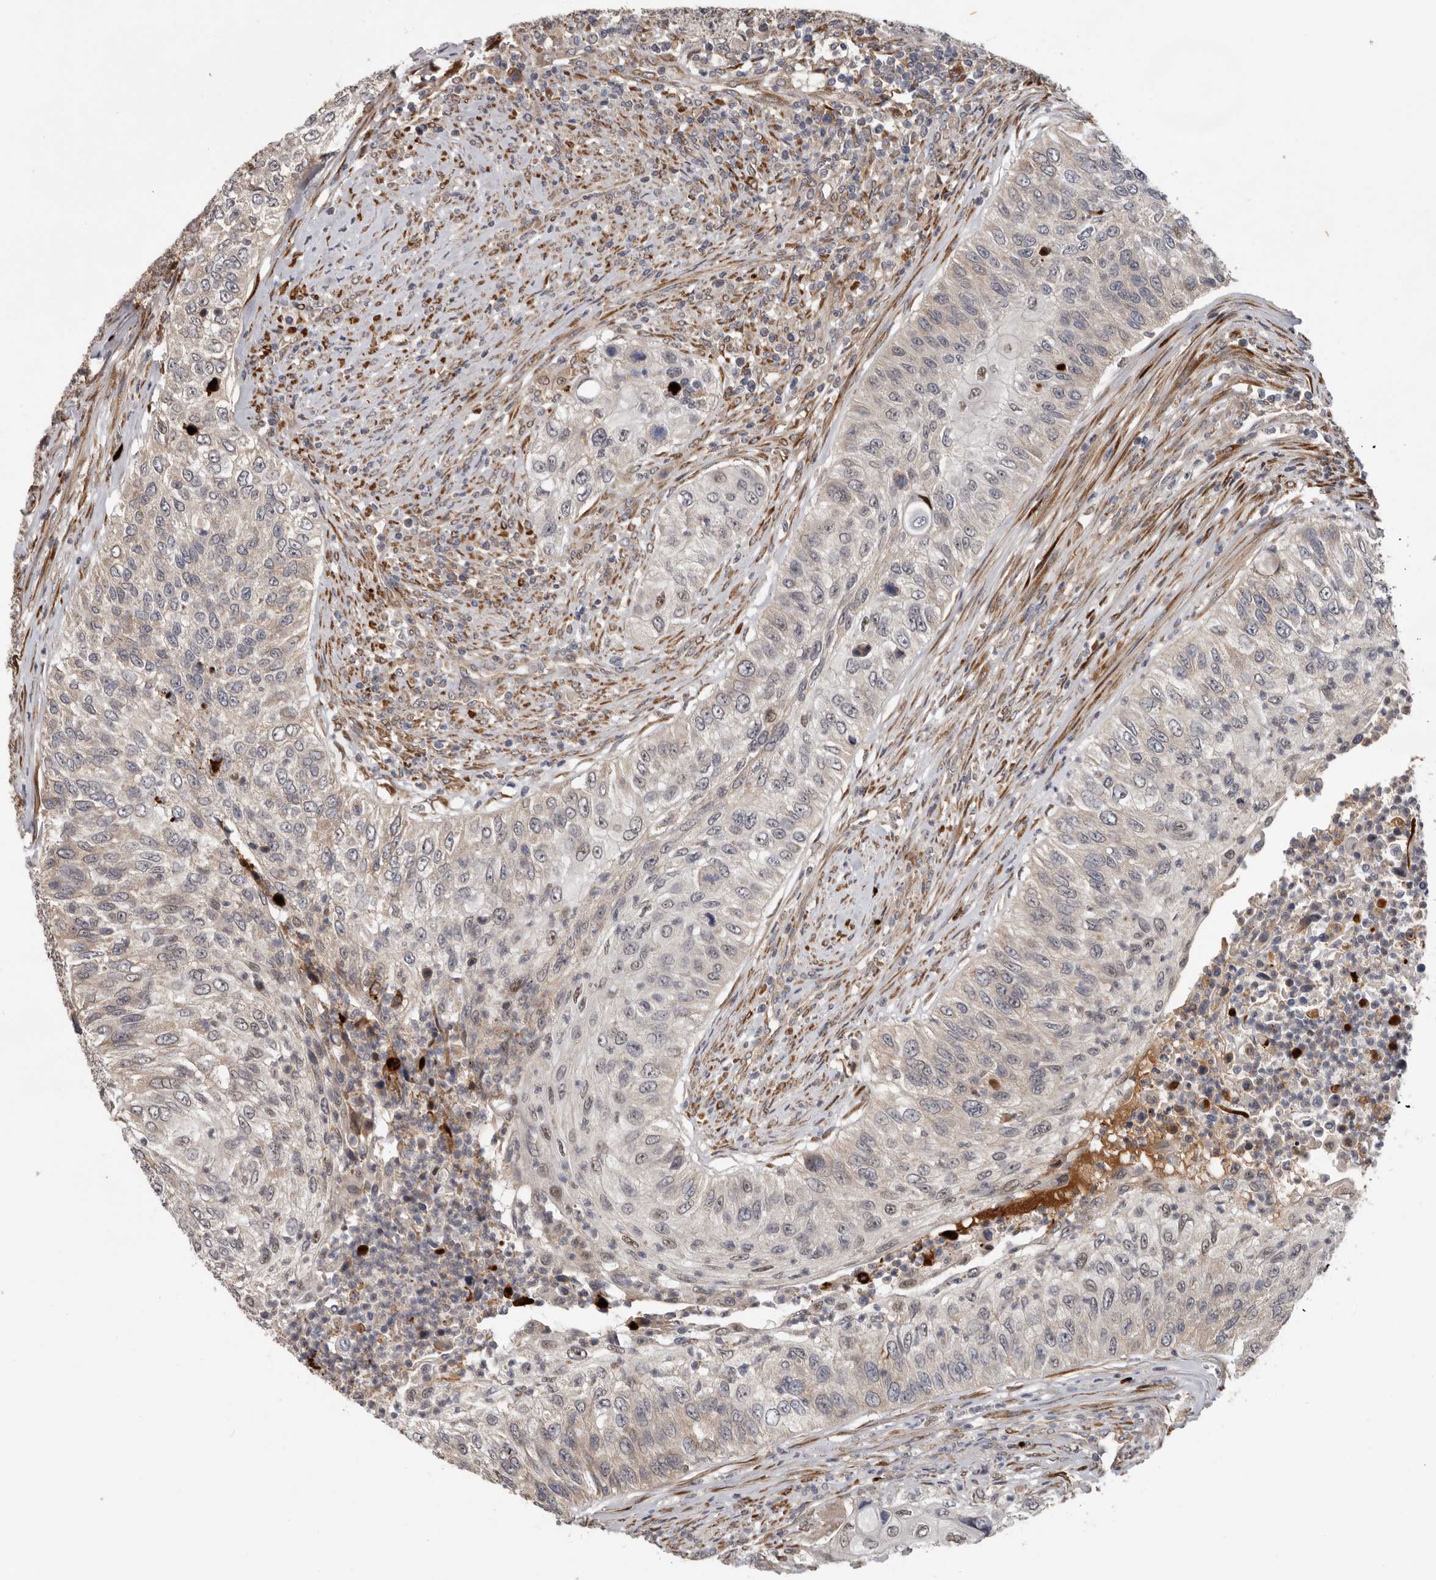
{"staining": {"intensity": "negative", "quantity": "none", "location": "none"}, "tissue": "urothelial cancer", "cell_type": "Tumor cells", "image_type": "cancer", "snomed": [{"axis": "morphology", "description": "Urothelial carcinoma, High grade"}, {"axis": "topography", "description": "Urinary bladder"}], "caption": "Tumor cells show no significant protein expression in high-grade urothelial carcinoma. (DAB (3,3'-diaminobenzidine) immunohistochemistry (IHC) visualized using brightfield microscopy, high magnification).", "gene": "MTF1", "patient": {"sex": "female", "age": 60}}